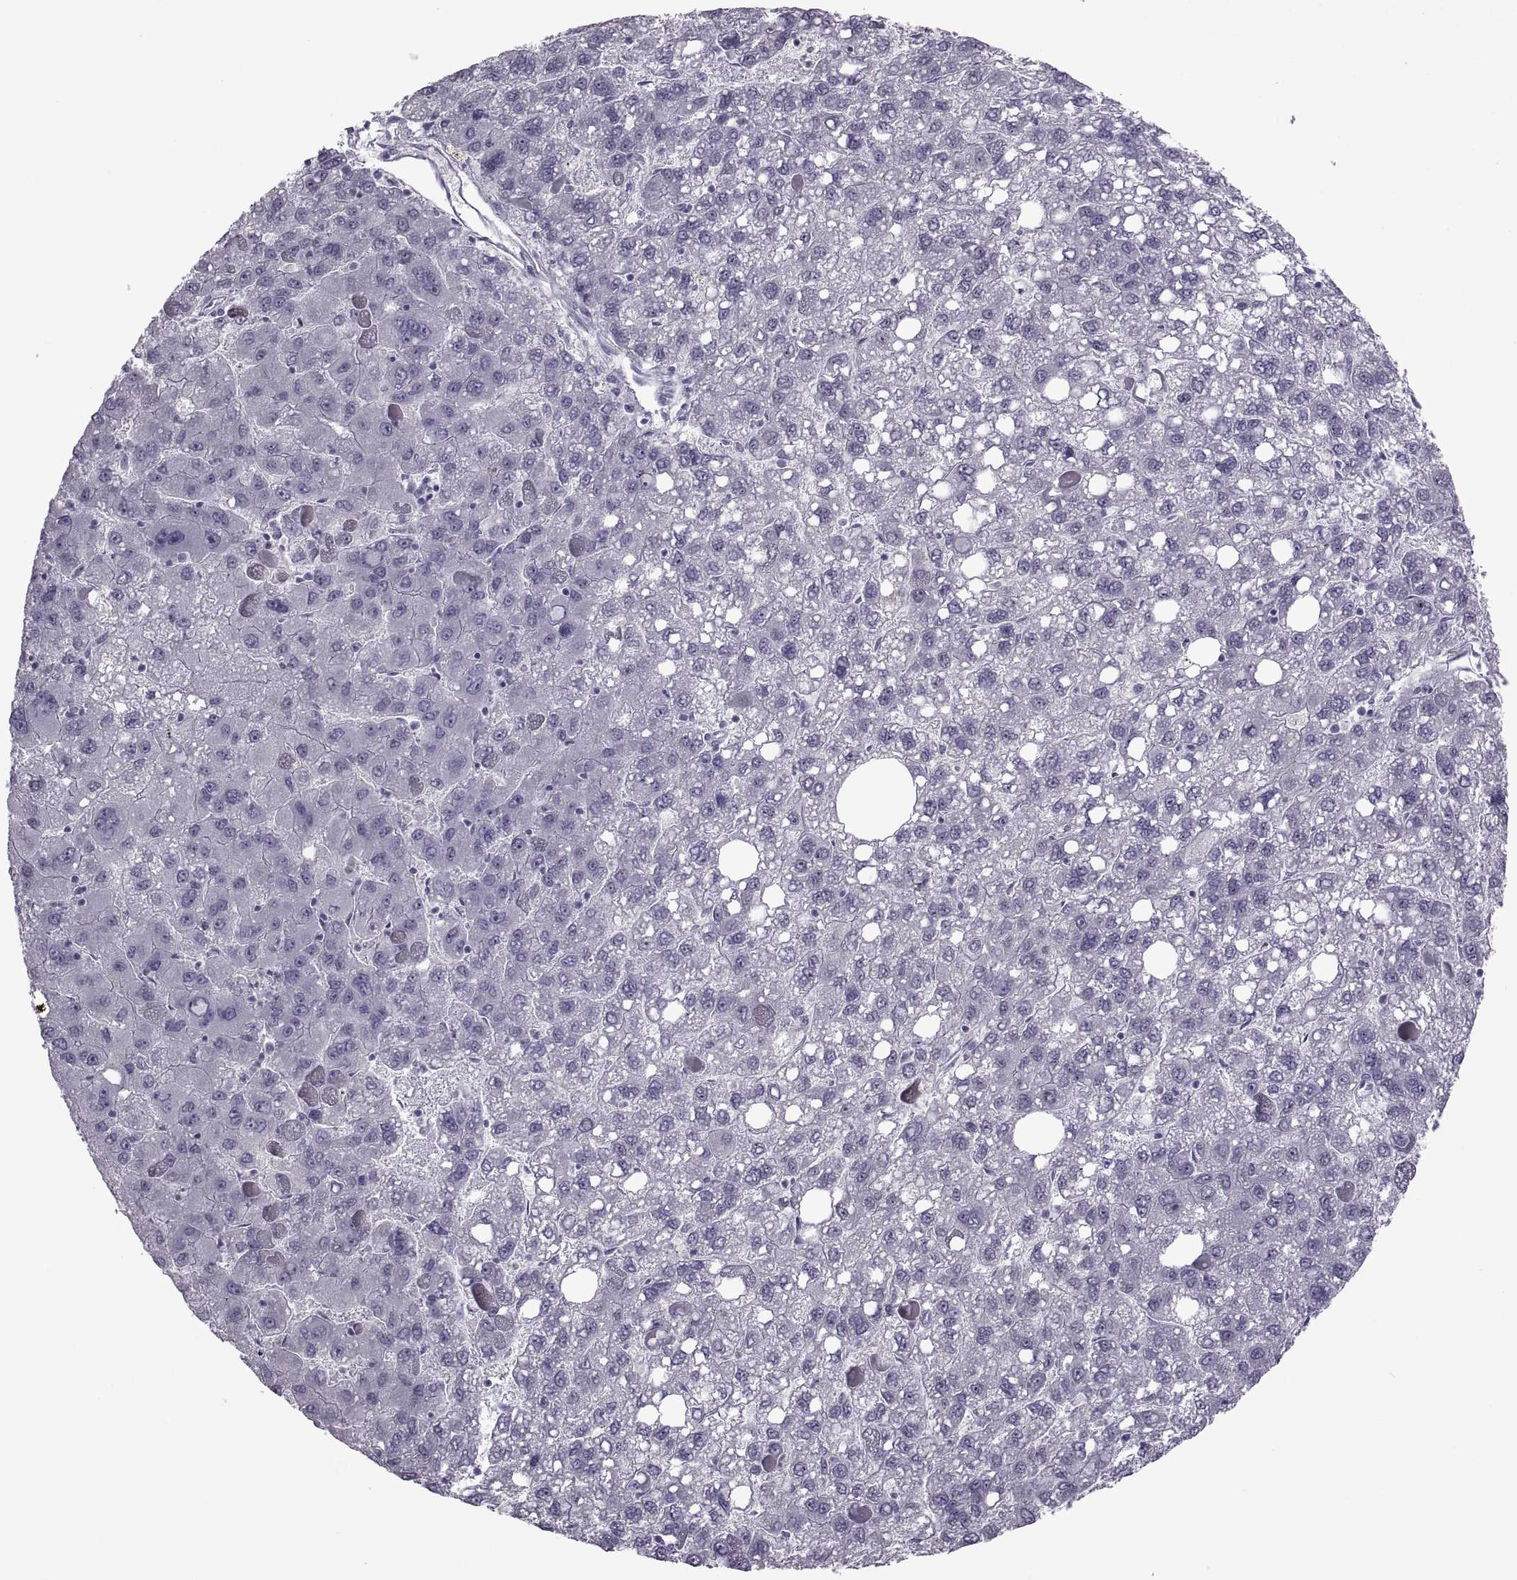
{"staining": {"intensity": "negative", "quantity": "none", "location": "none"}, "tissue": "liver cancer", "cell_type": "Tumor cells", "image_type": "cancer", "snomed": [{"axis": "morphology", "description": "Carcinoma, Hepatocellular, NOS"}, {"axis": "topography", "description": "Liver"}], "caption": "Immunohistochemistry (IHC) of human hepatocellular carcinoma (liver) shows no staining in tumor cells. The staining was performed using DAB to visualize the protein expression in brown, while the nuclei were stained in blue with hematoxylin (Magnification: 20x).", "gene": "ASIC2", "patient": {"sex": "female", "age": 82}}